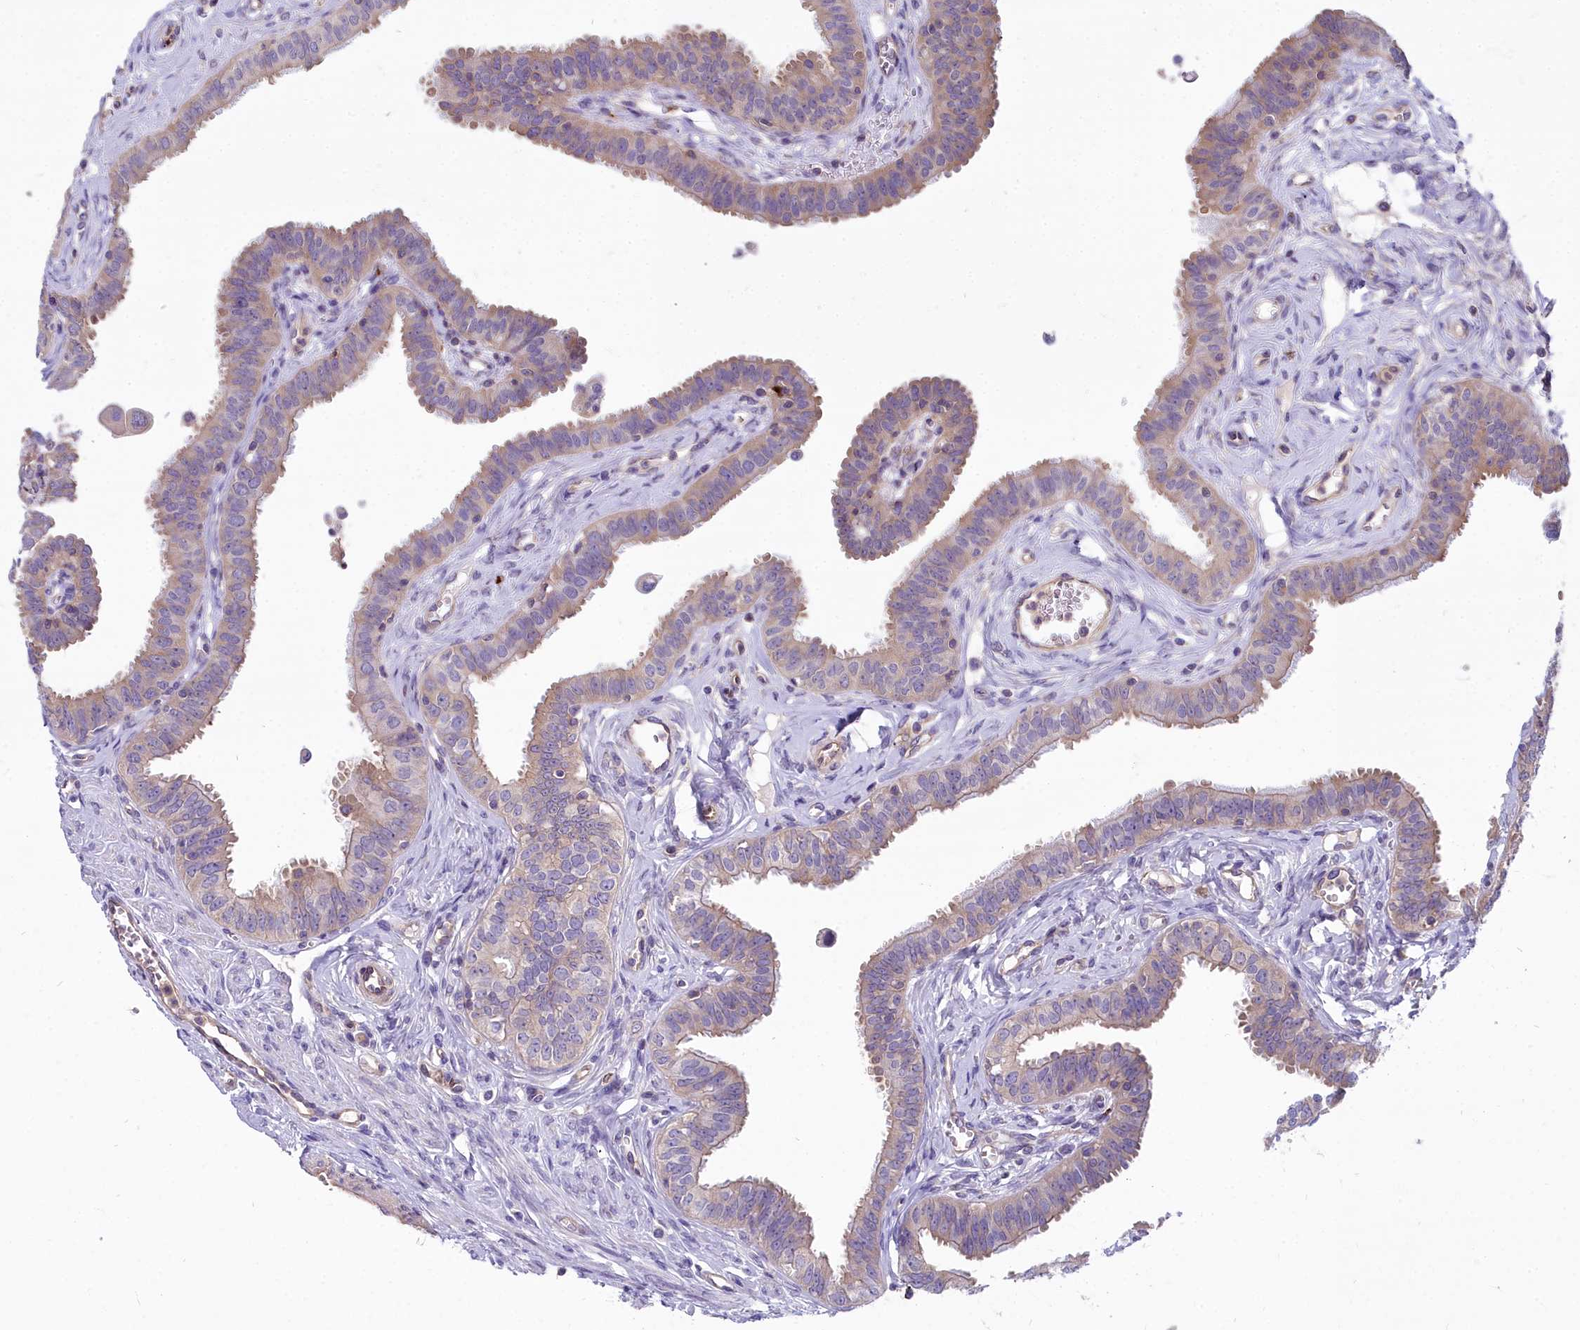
{"staining": {"intensity": "weak", "quantity": ">75%", "location": "cytoplasmic/membranous"}, "tissue": "fallopian tube", "cell_type": "Glandular cells", "image_type": "normal", "snomed": [{"axis": "morphology", "description": "Normal tissue, NOS"}, {"axis": "morphology", "description": "Carcinoma, NOS"}, {"axis": "topography", "description": "Fallopian tube"}, {"axis": "topography", "description": "Ovary"}], "caption": "Immunohistochemistry of normal fallopian tube shows low levels of weak cytoplasmic/membranous expression in approximately >75% of glandular cells.", "gene": "HLA", "patient": {"sex": "female", "age": 59}}